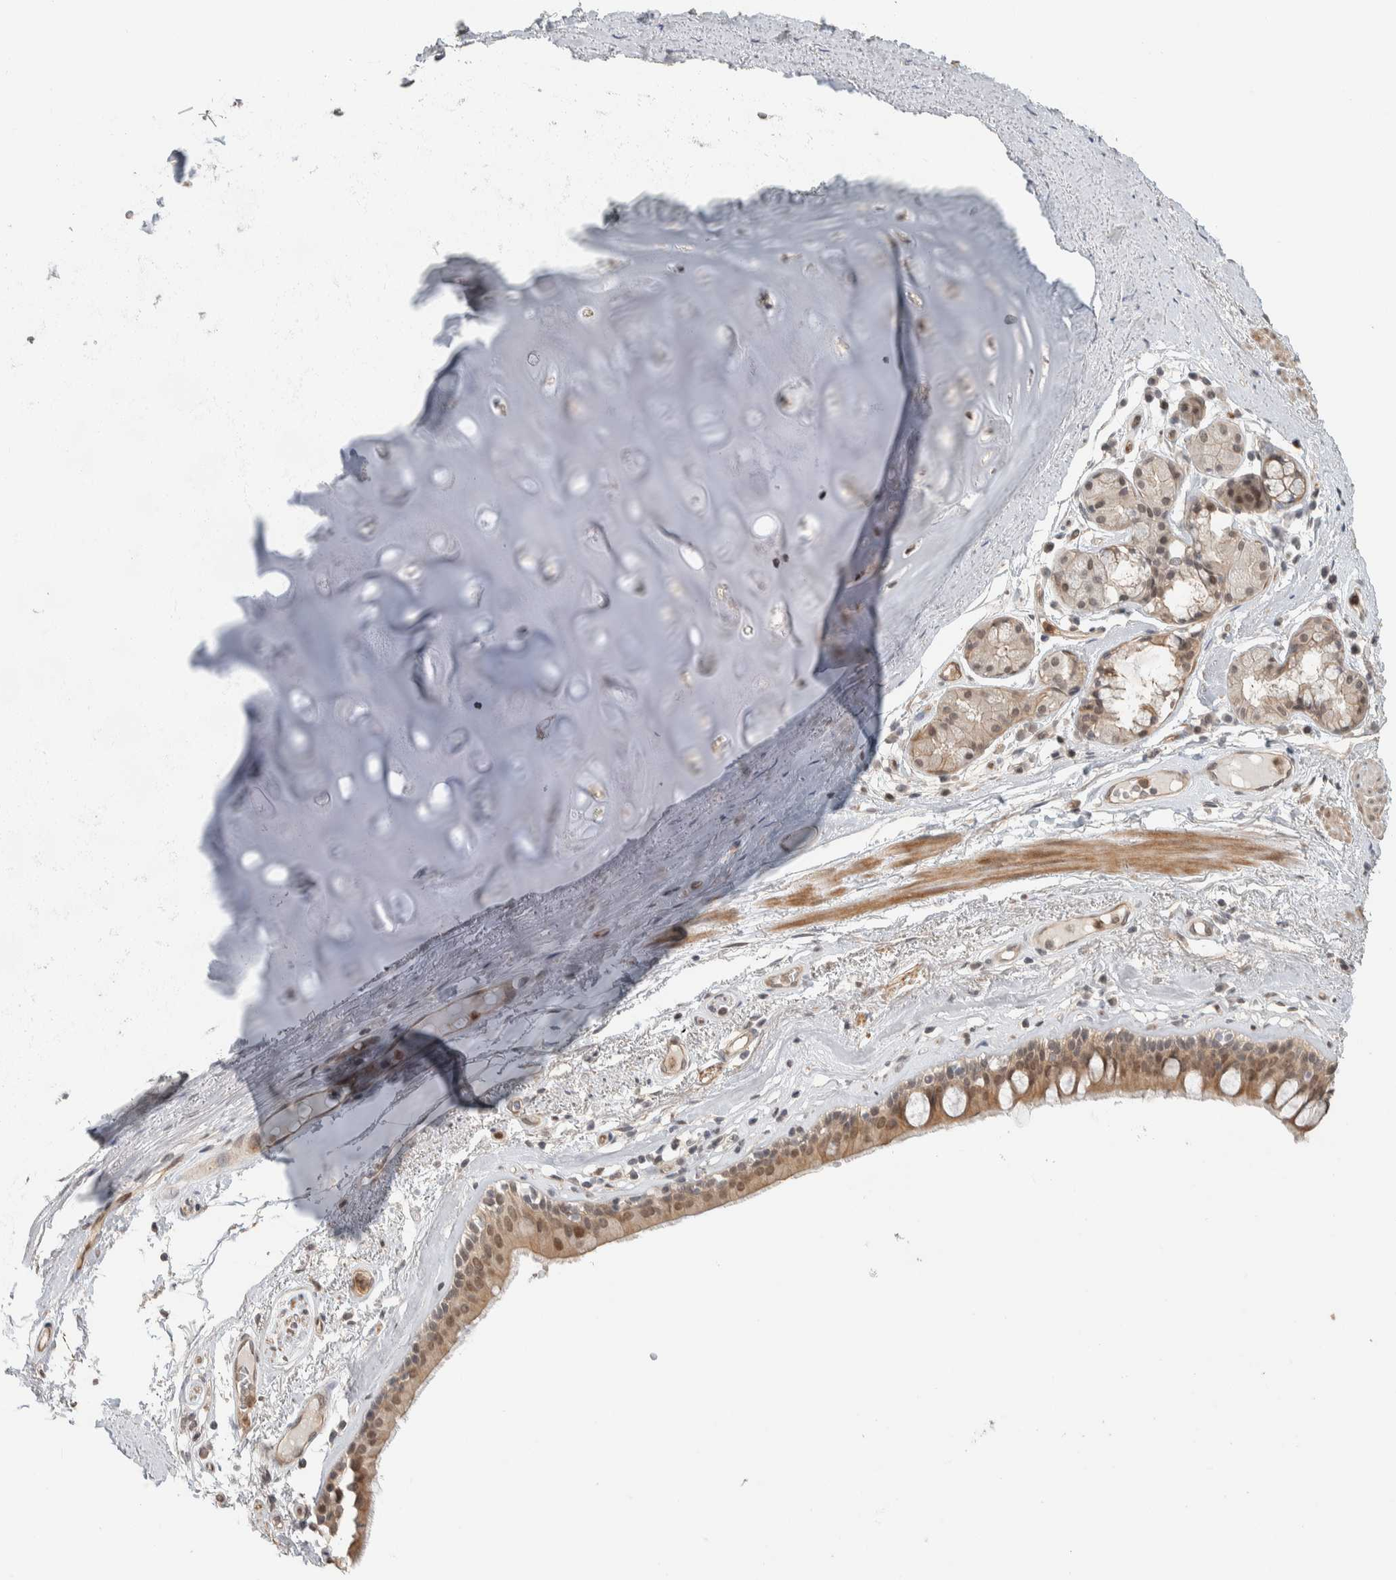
{"staining": {"intensity": "moderate", "quantity": ">75%", "location": "cytoplasmic/membranous,nuclear"}, "tissue": "bronchus", "cell_type": "Respiratory epithelial cells", "image_type": "normal", "snomed": [{"axis": "morphology", "description": "Normal tissue, NOS"}, {"axis": "topography", "description": "Cartilage tissue"}], "caption": "Immunohistochemical staining of unremarkable bronchus exhibits >75% levels of moderate cytoplasmic/membranous,nuclear protein positivity in approximately >75% of respiratory epithelial cells.", "gene": "ZBTB2", "patient": {"sex": "female", "age": 63}}